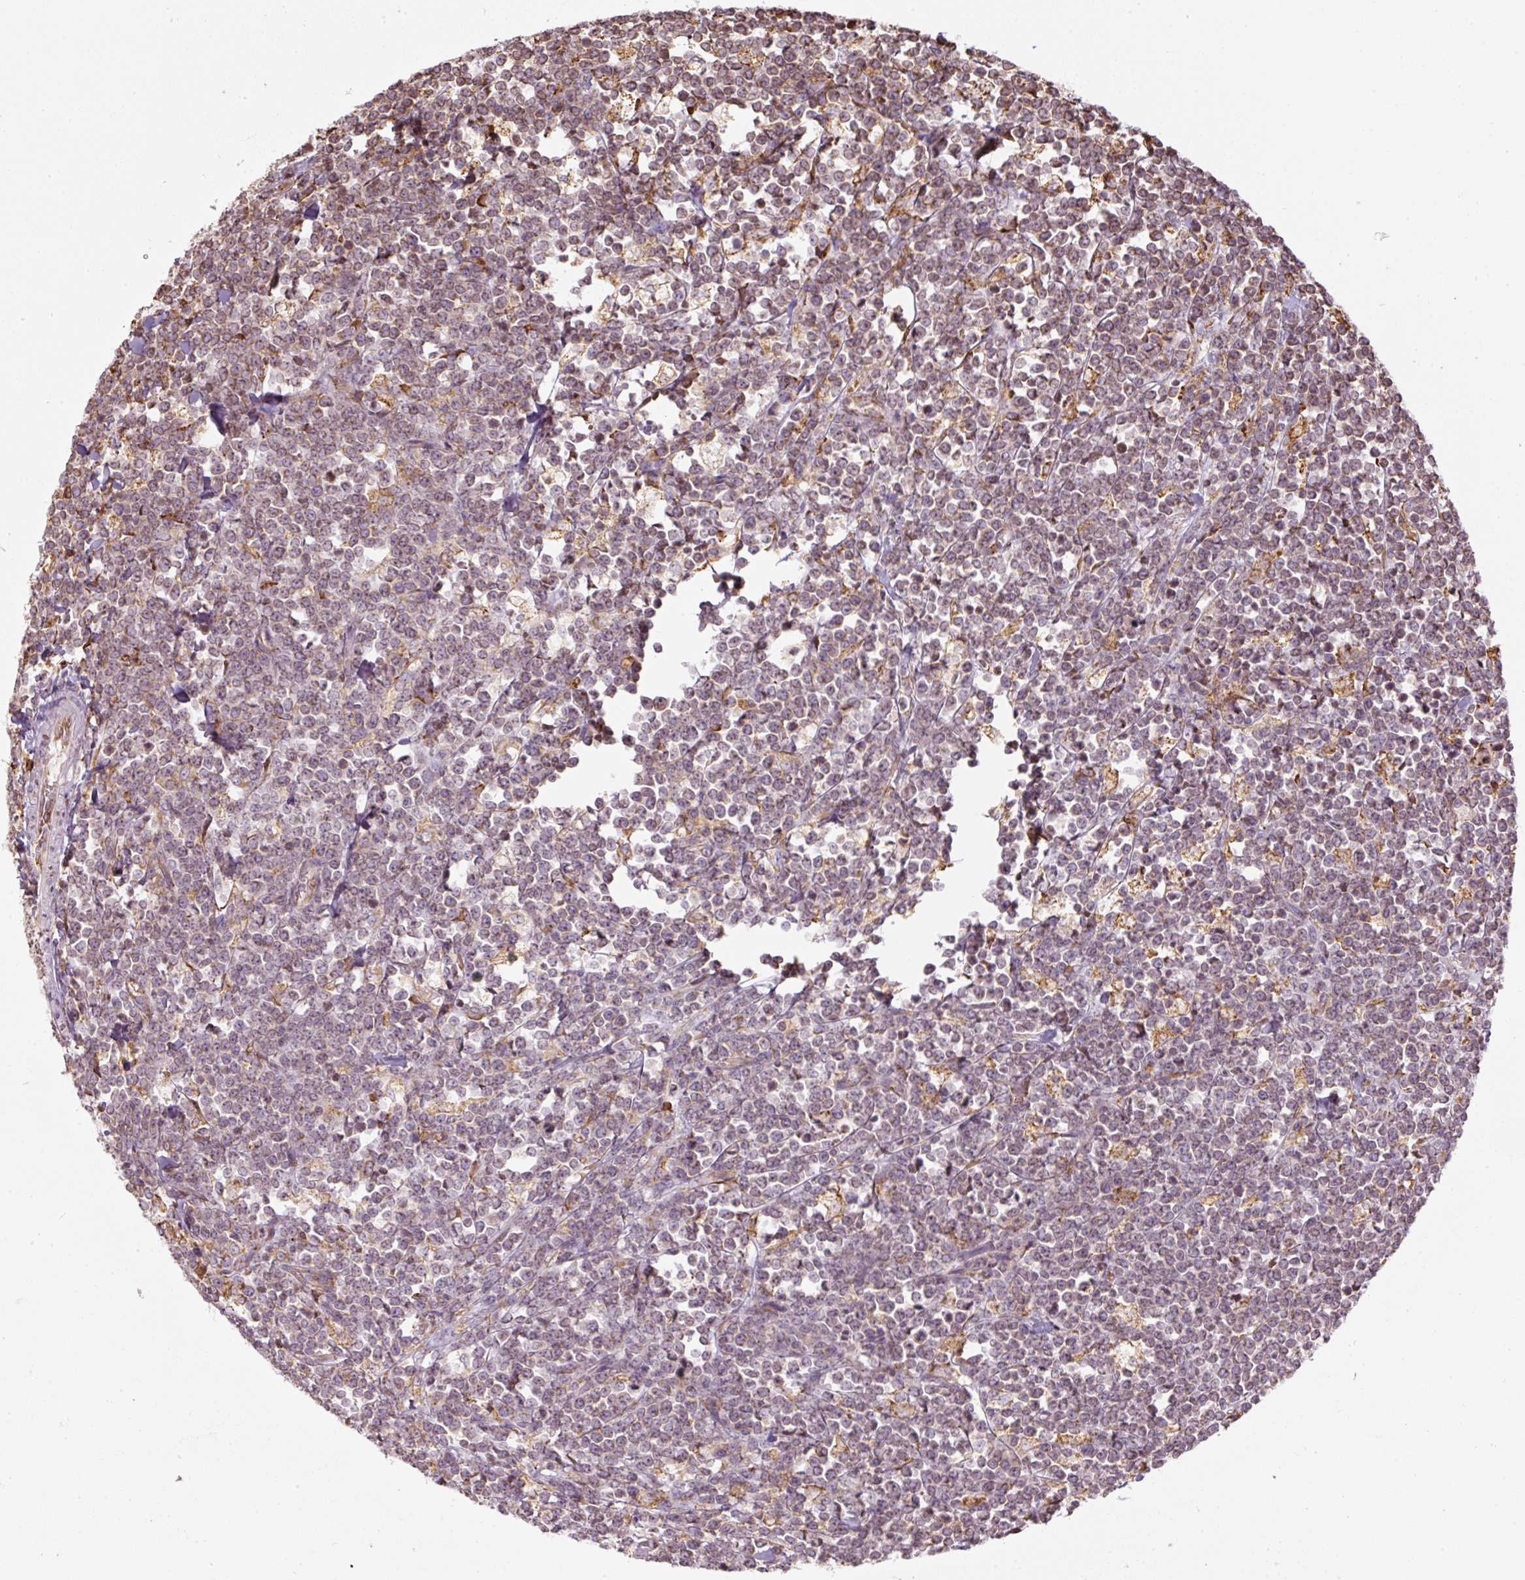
{"staining": {"intensity": "moderate", "quantity": "25%-75%", "location": "cytoplasmic/membranous,nuclear"}, "tissue": "lymphoma", "cell_type": "Tumor cells", "image_type": "cancer", "snomed": [{"axis": "morphology", "description": "Malignant lymphoma, non-Hodgkin's type, High grade"}, {"axis": "topography", "description": "Small intestine"}, {"axis": "topography", "description": "Colon"}], "caption": "Protein expression analysis of high-grade malignant lymphoma, non-Hodgkin's type displays moderate cytoplasmic/membranous and nuclear staining in approximately 25%-75% of tumor cells.", "gene": "PRKCSH", "patient": {"sex": "male", "age": 8}}